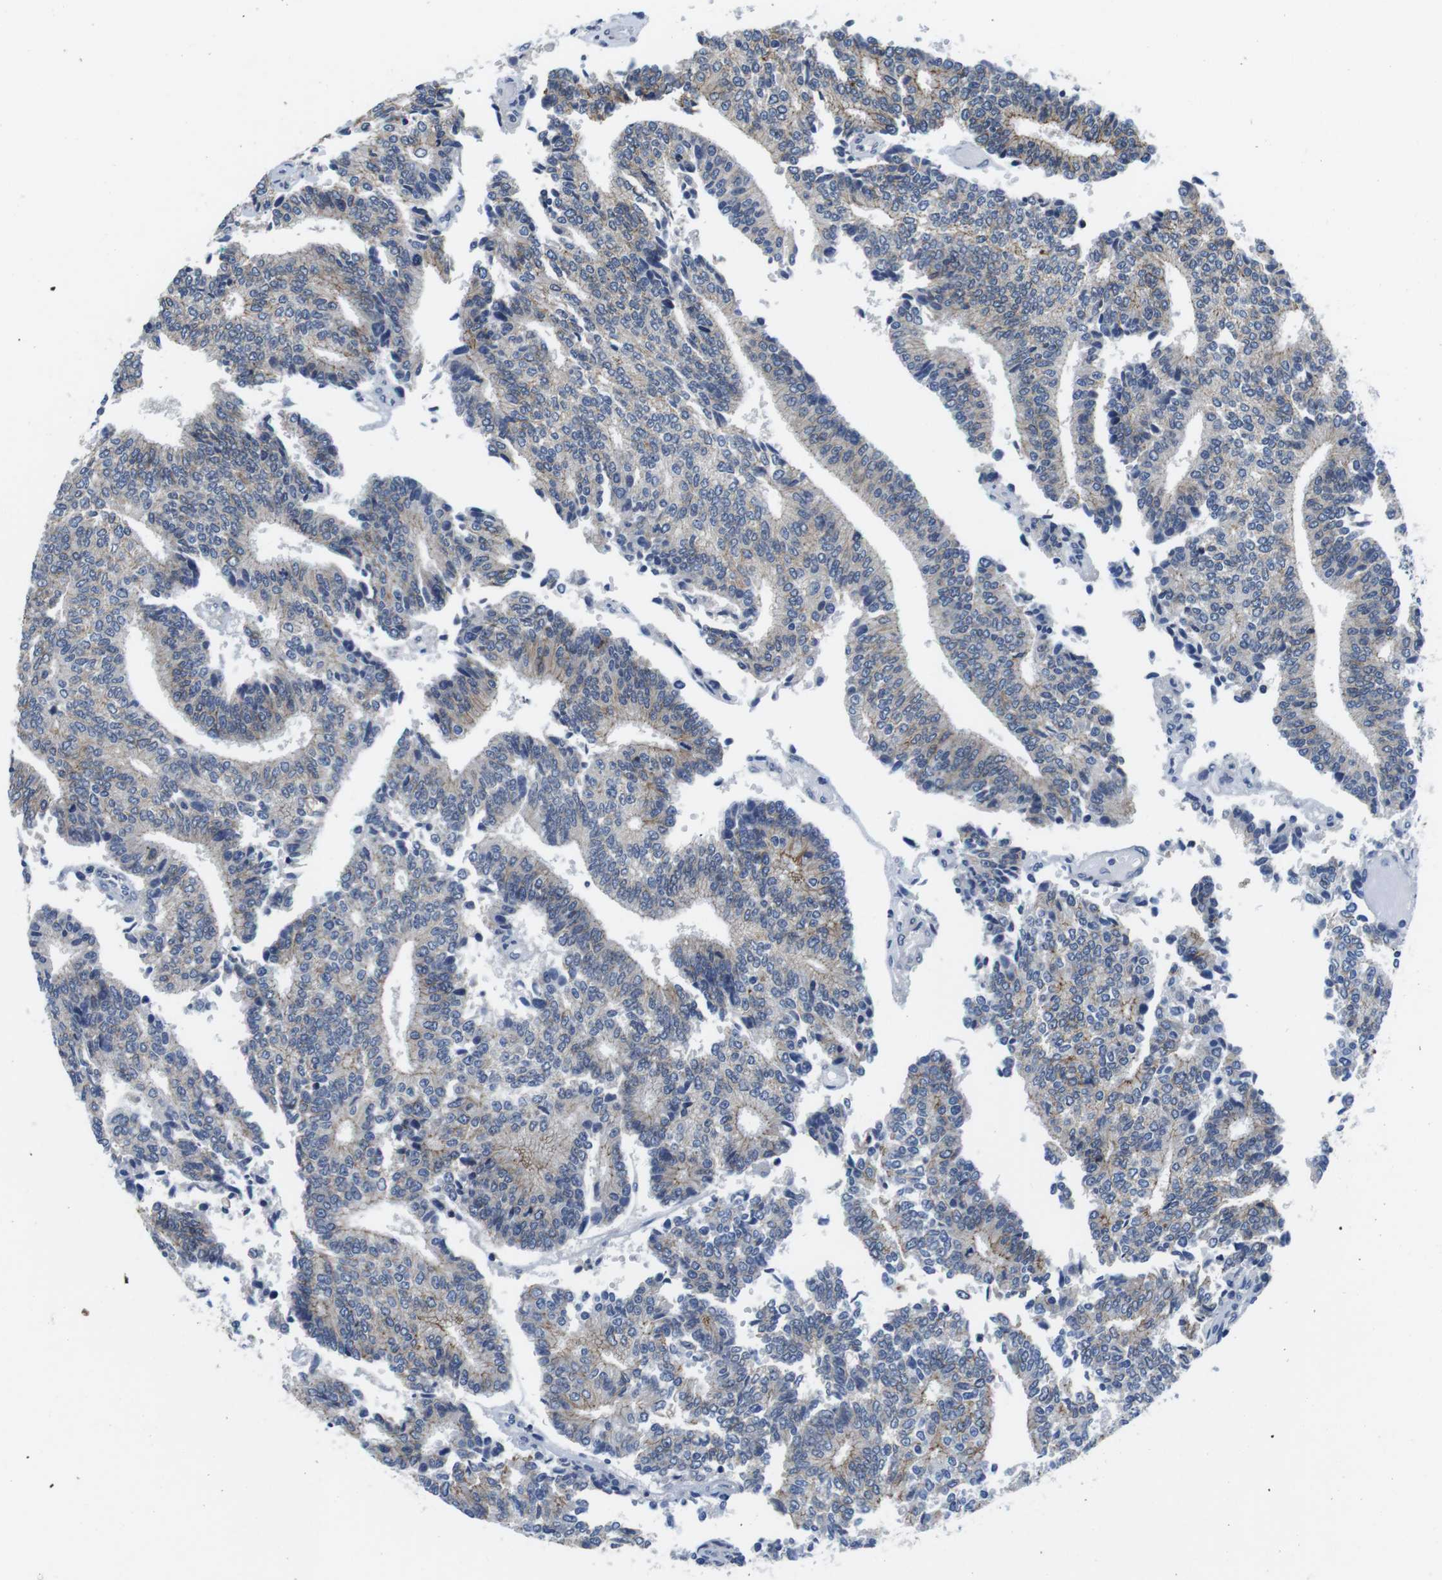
{"staining": {"intensity": "moderate", "quantity": "25%-75%", "location": "cytoplasmic/membranous"}, "tissue": "prostate cancer", "cell_type": "Tumor cells", "image_type": "cancer", "snomed": [{"axis": "morphology", "description": "Normal tissue, NOS"}, {"axis": "morphology", "description": "Adenocarcinoma, High grade"}, {"axis": "topography", "description": "Prostate"}, {"axis": "topography", "description": "Seminal veicle"}], "caption": "Immunohistochemical staining of prostate cancer (high-grade adenocarcinoma) reveals moderate cytoplasmic/membranous protein positivity in about 25%-75% of tumor cells.", "gene": "SCRIB", "patient": {"sex": "male", "age": 55}}